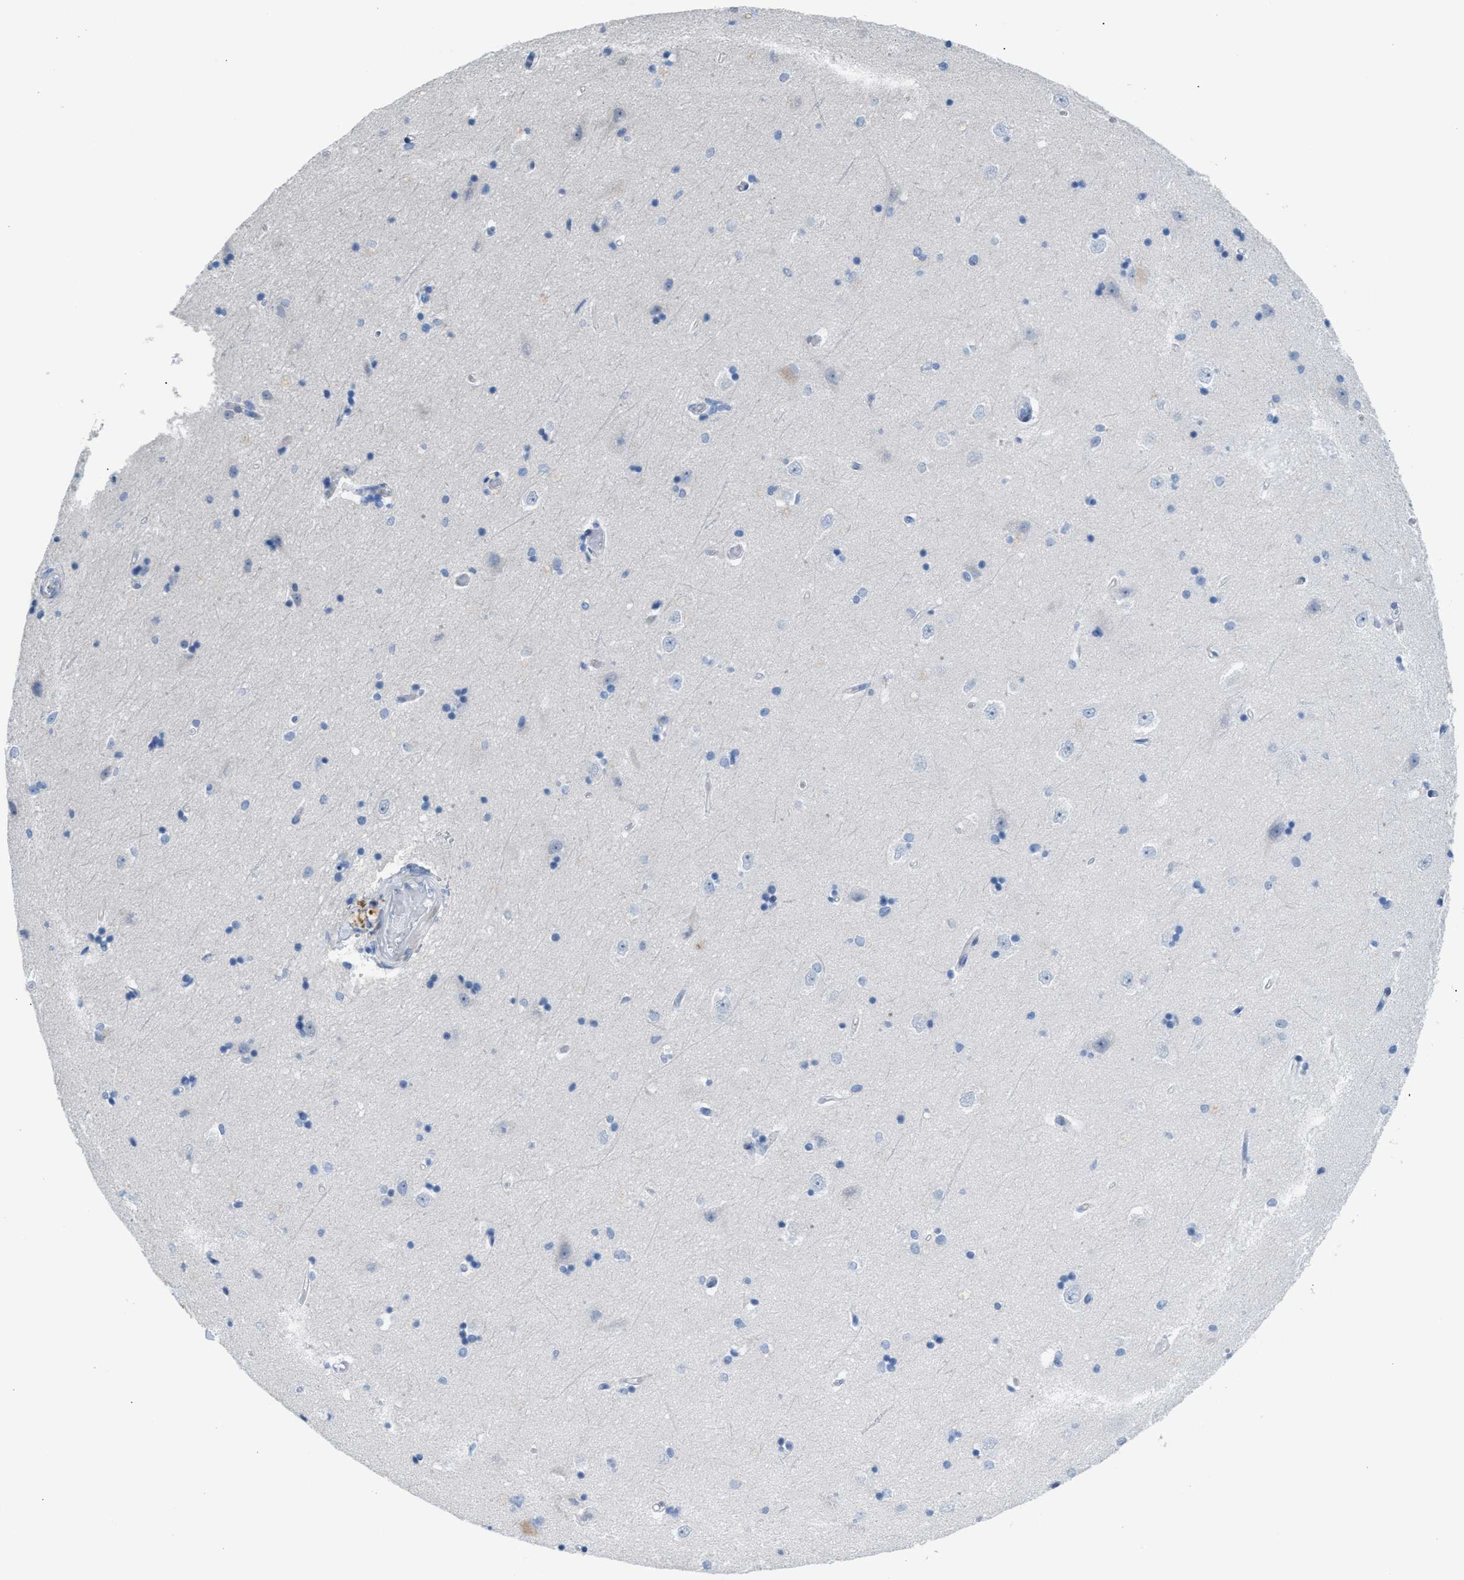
{"staining": {"intensity": "negative", "quantity": "none", "location": "none"}, "tissue": "hippocampus", "cell_type": "Glial cells", "image_type": "normal", "snomed": [{"axis": "morphology", "description": "Normal tissue, NOS"}, {"axis": "topography", "description": "Hippocampus"}], "caption": "This is an immunohistochemistry (IHC) image of unremarkable hippocampus. There is no expression in glial cells.", "gene": "MPP3", "patient": {"sex": "male", "age": 45}}